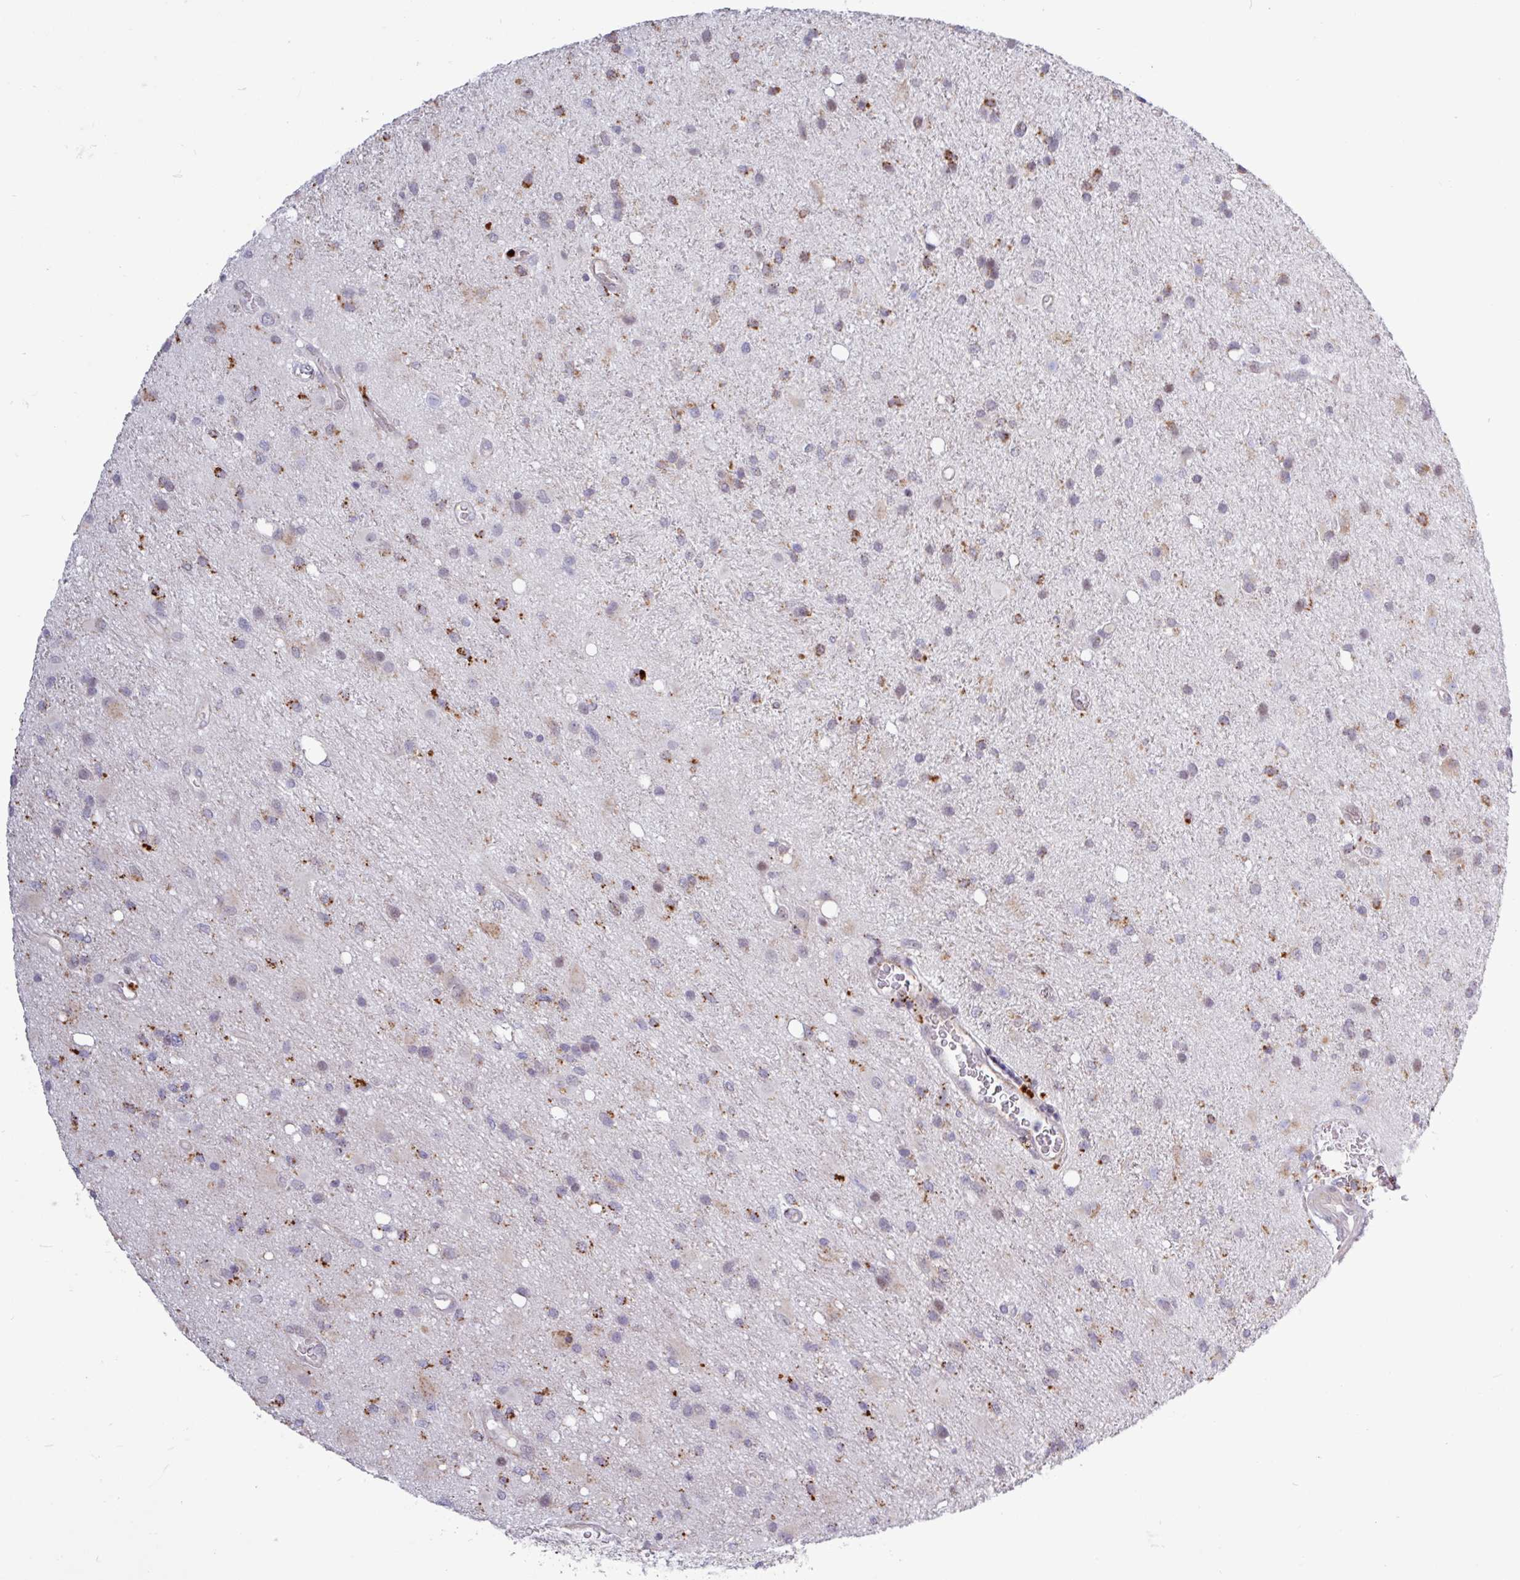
{"staining": {"intensity": "moderate", "quantity": "25%-75%", "location": "cytoplasmic/membranous"}, "tissue": "glioma", "cell_type": "Tumor cells", "image_type": "cancer", "snomed": [{"axis": "morphology", "description": "Glioma, malignant, High grade"}, {"axis": "topography", "description": "Brain"}], "caption": "A brown stain highlights moderate cytoplasmic/membranous positivity of a protein in malignant glioma (high-grade) tumor cells. (DAB (3,3'-diaminobenzidine) = brown stain, brightfield microscopy at high magnification).", "gene": "AMIGO2", "patient": {"sex": "male", "age": 67}}